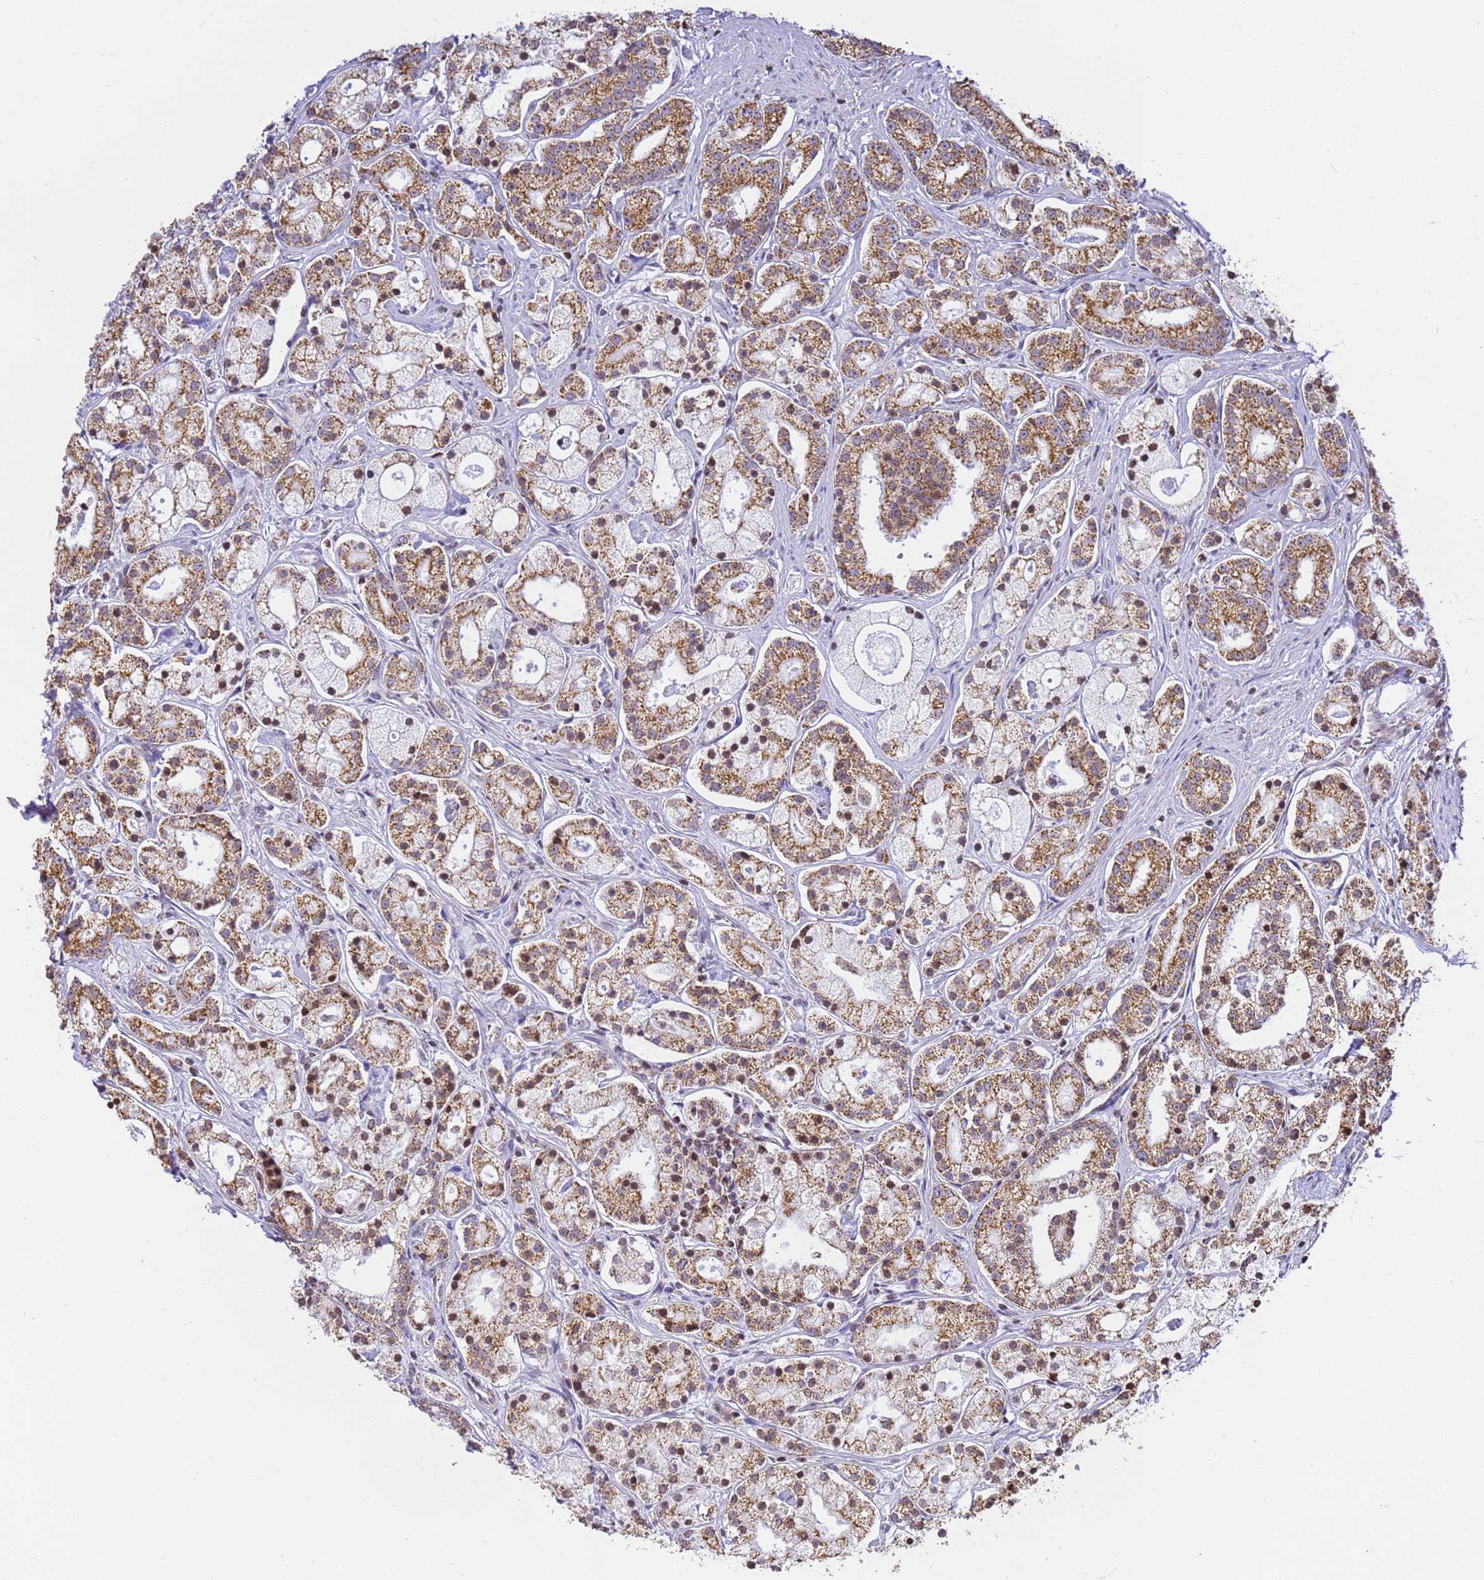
{"staining": {"intensity": "moderate", "quantity": ">75%", "location": "cytoplasmic/membranous"}, "tissue": "prostate cancer", "cell_type": "Tumor cells", "image_type": "cancer", "snomed": [{"axis": "morphology", "description": "Adenocarcinoma, High grade"}, {"axis": "topography", "description": "Prostate"}], "caption": "DAB immunohistochemical staining of prostate cancer exhibits moderate cytoplasmic/membranous protein positivity in approximately >75% of tumor cells.", "gene": "HSPE1", "patient": {"sex": "male", "age": 69}}